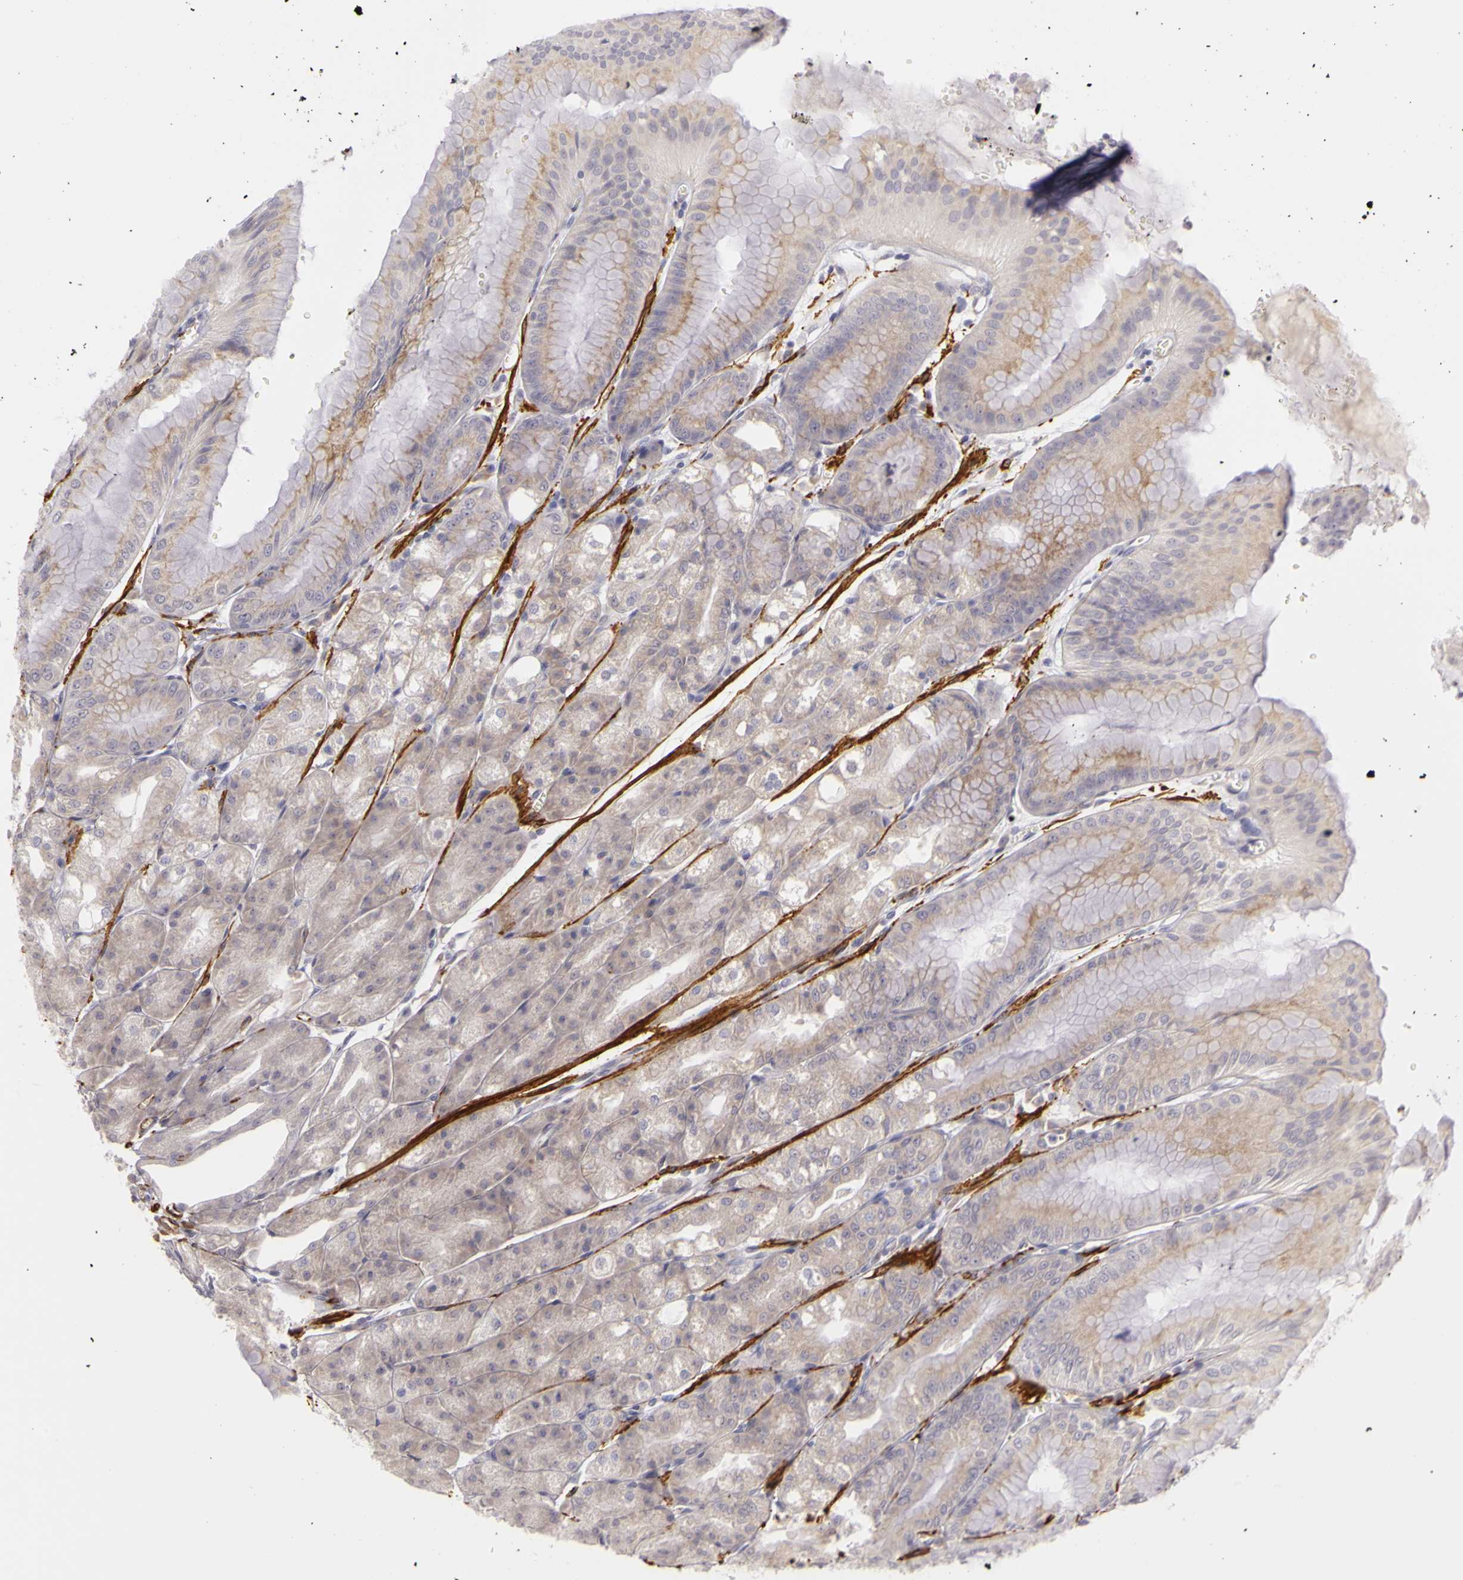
{"staining": {"intensity": "weak", "quantity": ">75%", "location": "cytoplasmic/membranous"}, "tissue": "stomach", "cell_type": "Glandular cells", "image_type": "normal", "snomed": [{"axis": "morphology", "description": "Normal tissue, NOS"}, {"axis": "topography", "description": "Stomach, lower"}], "caption": "IHC (DAB (3,3'-diaminobenzidine)) staining of benign stomach reveals weak cytoplasmic/membranous protein staining in about >75% of glandular cells.", "gene": "CNTN2", "patient": {"sex": "male", "age": 71}}